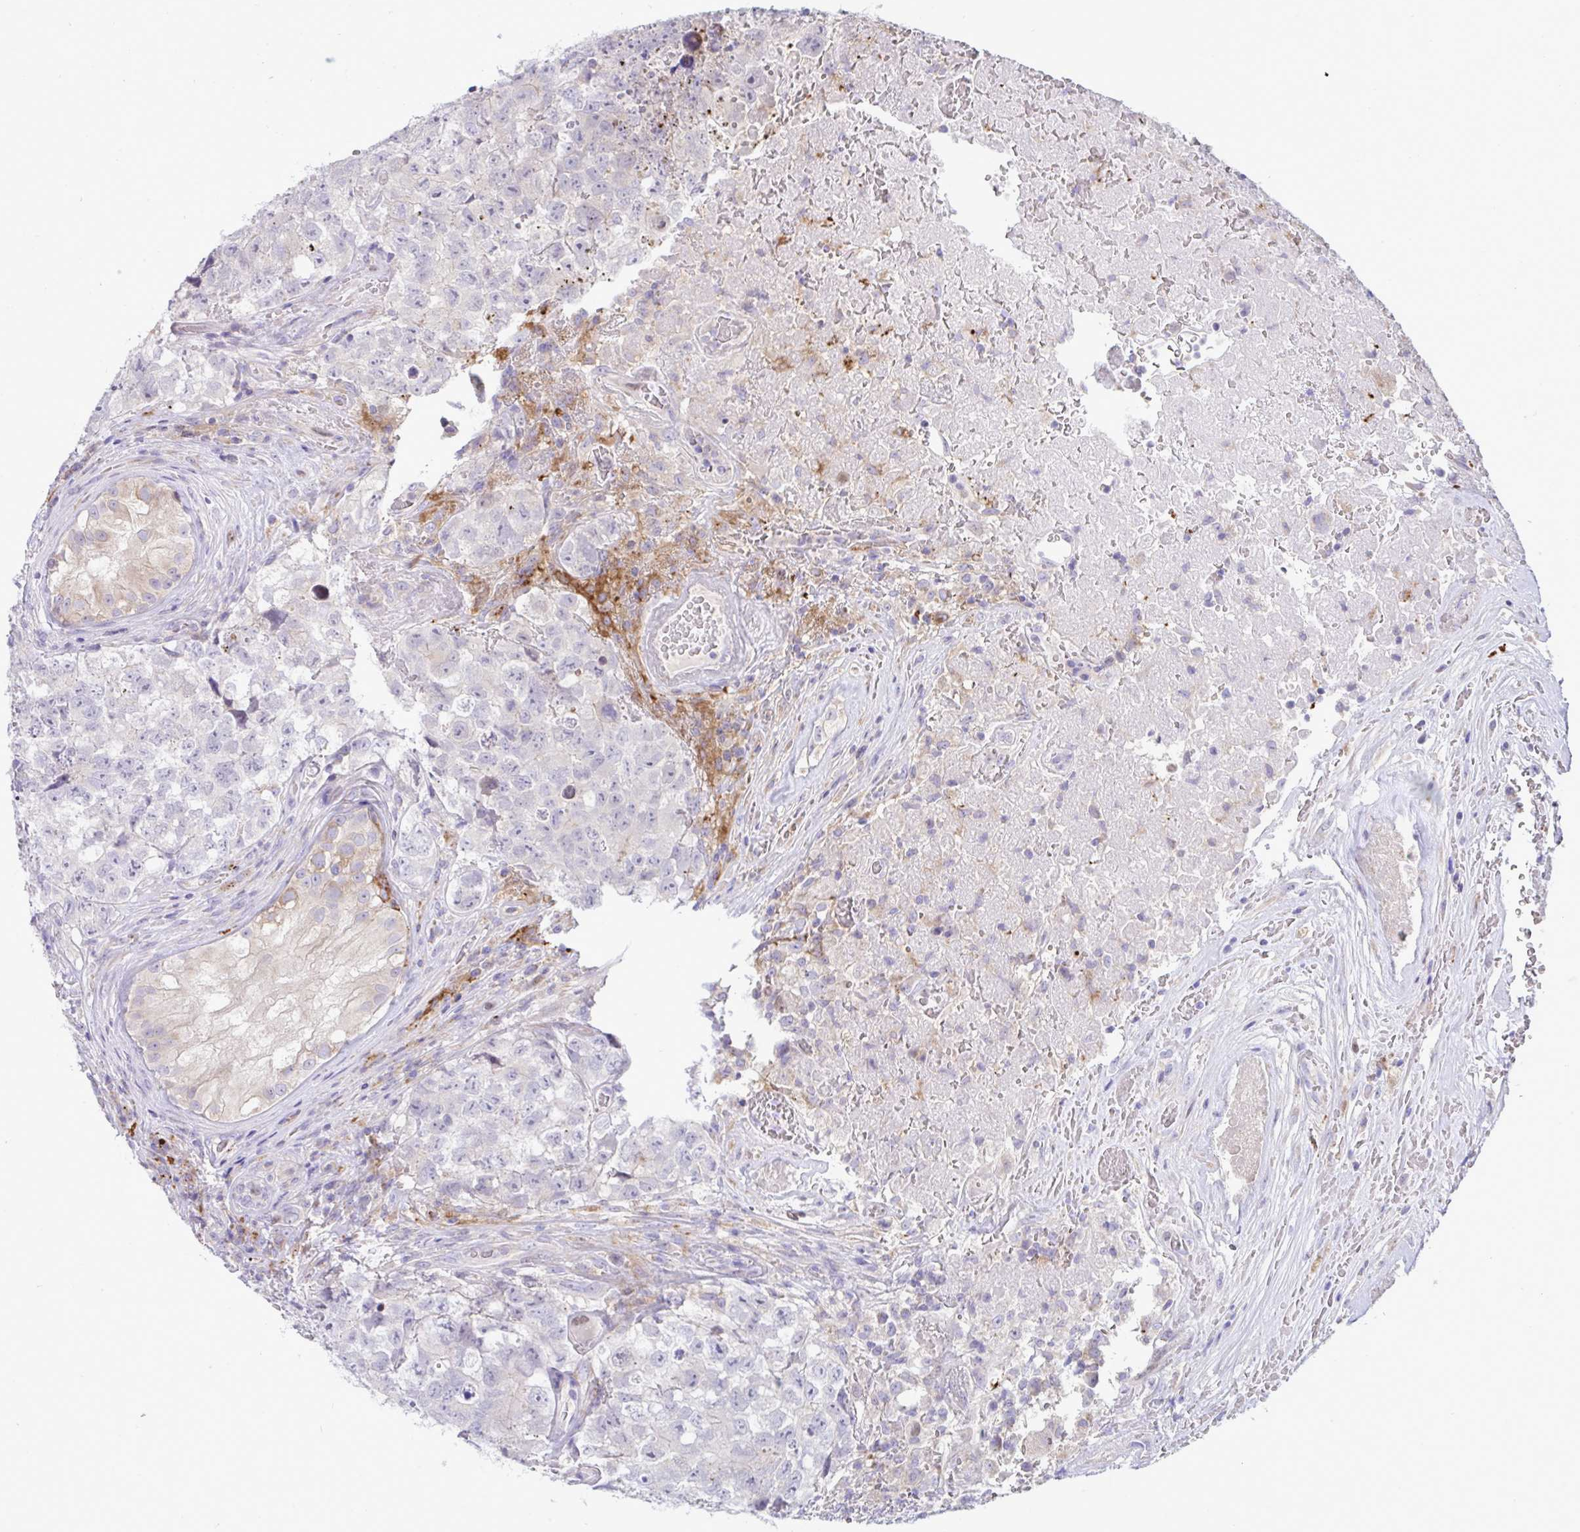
{"staining": {"intensity": "negative", "quantity": "none", "location": "none"}, "tissue": "testis cancer", "cell_type": "Tumor cells", "image_type": "cancer", "snomed": [{"axis": "morphology", "description": "Carcinoma, Embryonal, NOS"}, {"axis": "topography", "description": "Testis"}], "caption": "Tumor cells show no significant staining in testis cancer (embryonal carcinoma). (Brightfield microscopy of DAB (3,3'-diaminobenzidine) IHC at high magnification).", "gene": "DTX3", "patient": {"sex": "male", "age": 18}}